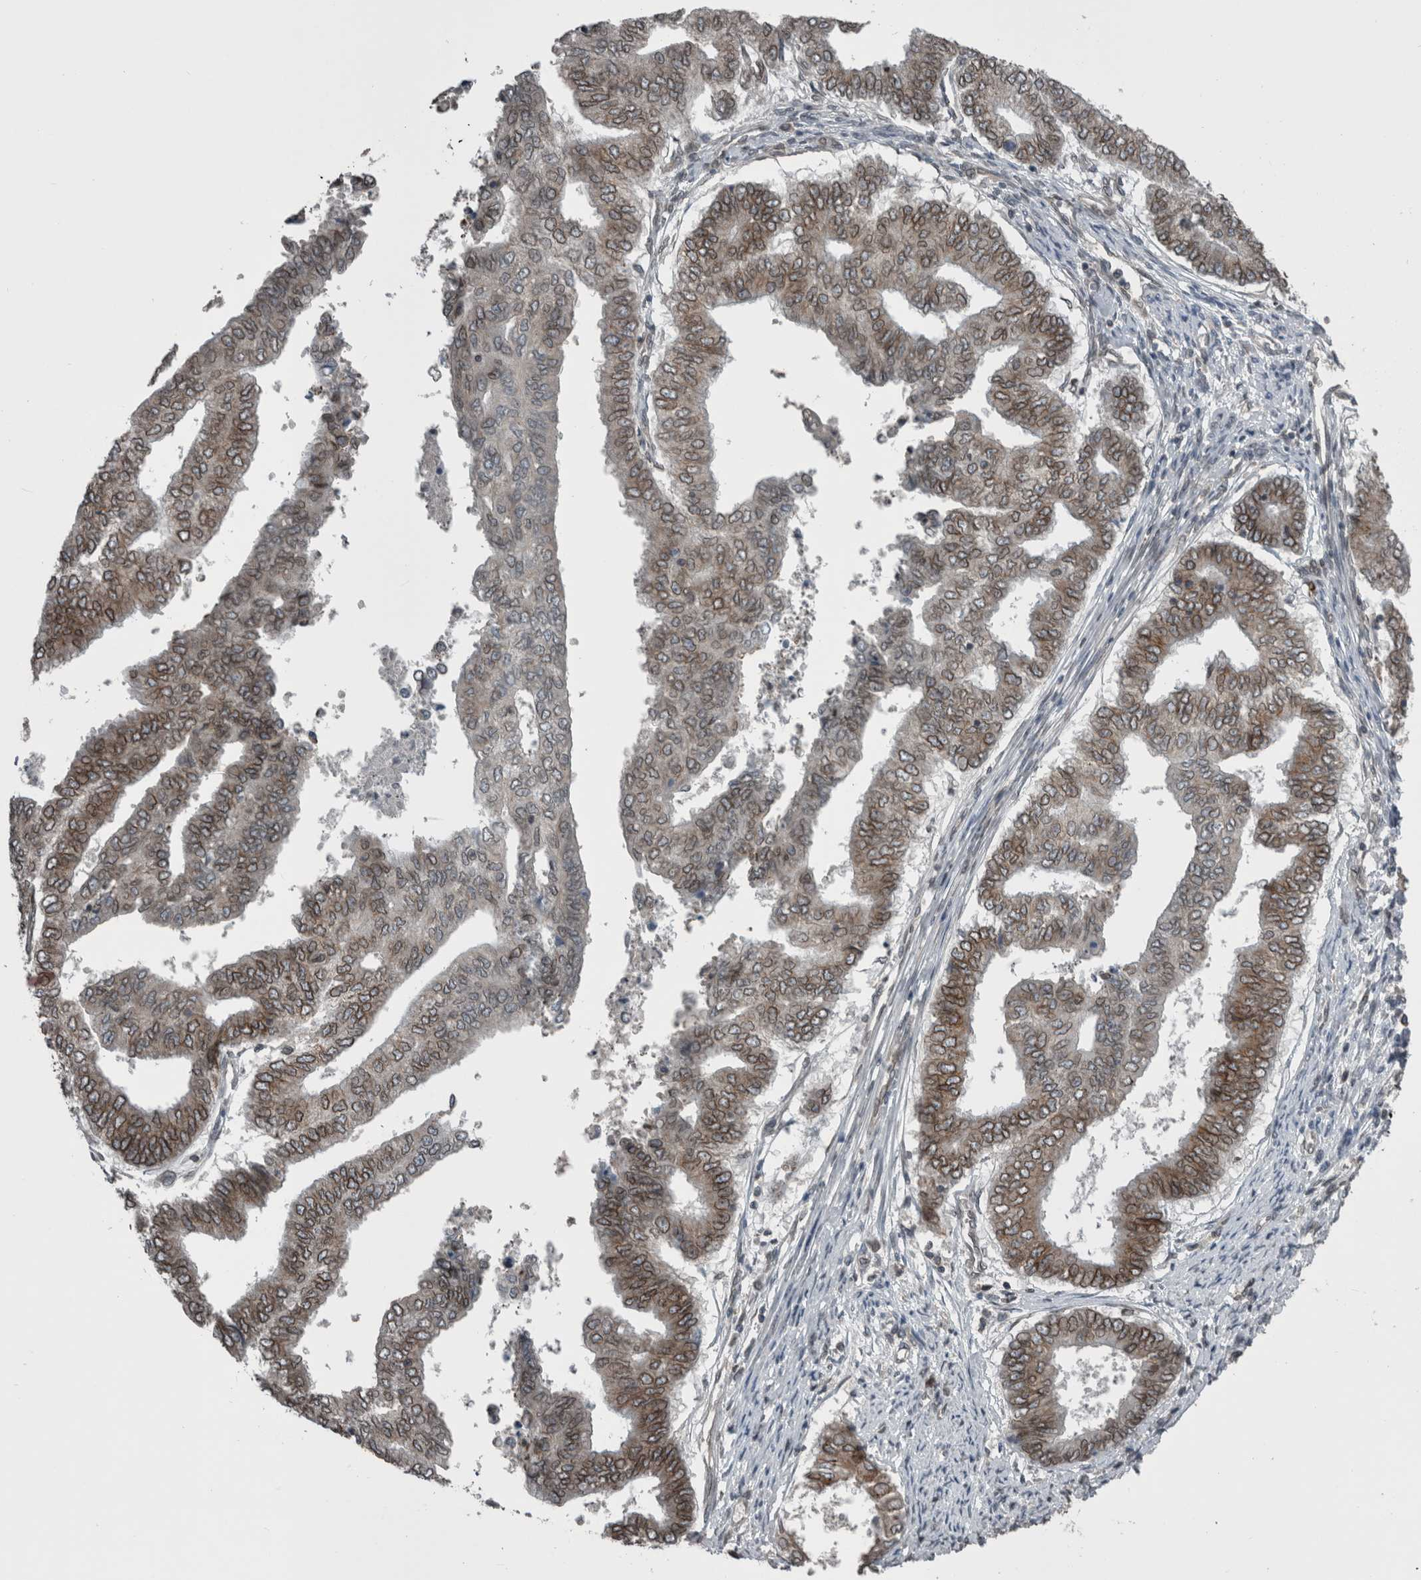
{"staining": {"intensity": "moderate", "quantity": ">75%", "location": "cytoplasmic/membranous,nuclear"}, "tissue": "endometrial cancer", "cell_type": "Tumor cells", "image_type": "cancer", "snomed": [{"axis": "morphology", "description": "Polyp, NOS"}, {"axis": "morphology", "description": "Adenocarcinoma, NOS"}, {"axis": "morphology", "description": "Adenoma, NOS"}, {"axis": "topography", "description": "Endometrium"}], "caption": "High-power microscopy captured an immunohistochemistry (IHC) micrograph of endometrial adenocarcinoma, revealing moderate cytoplasmic/membranous and nuclear positivity in approximately >75% of tumor cells. The staining is performed using DAB (3,3'-diaminobenzidine) brown chromogen to label protein expression. The nuclei are counter-stained blue using hematoxylin.", "gene": "RANBP2", "patient": {"sex": "female", "age": 79}}